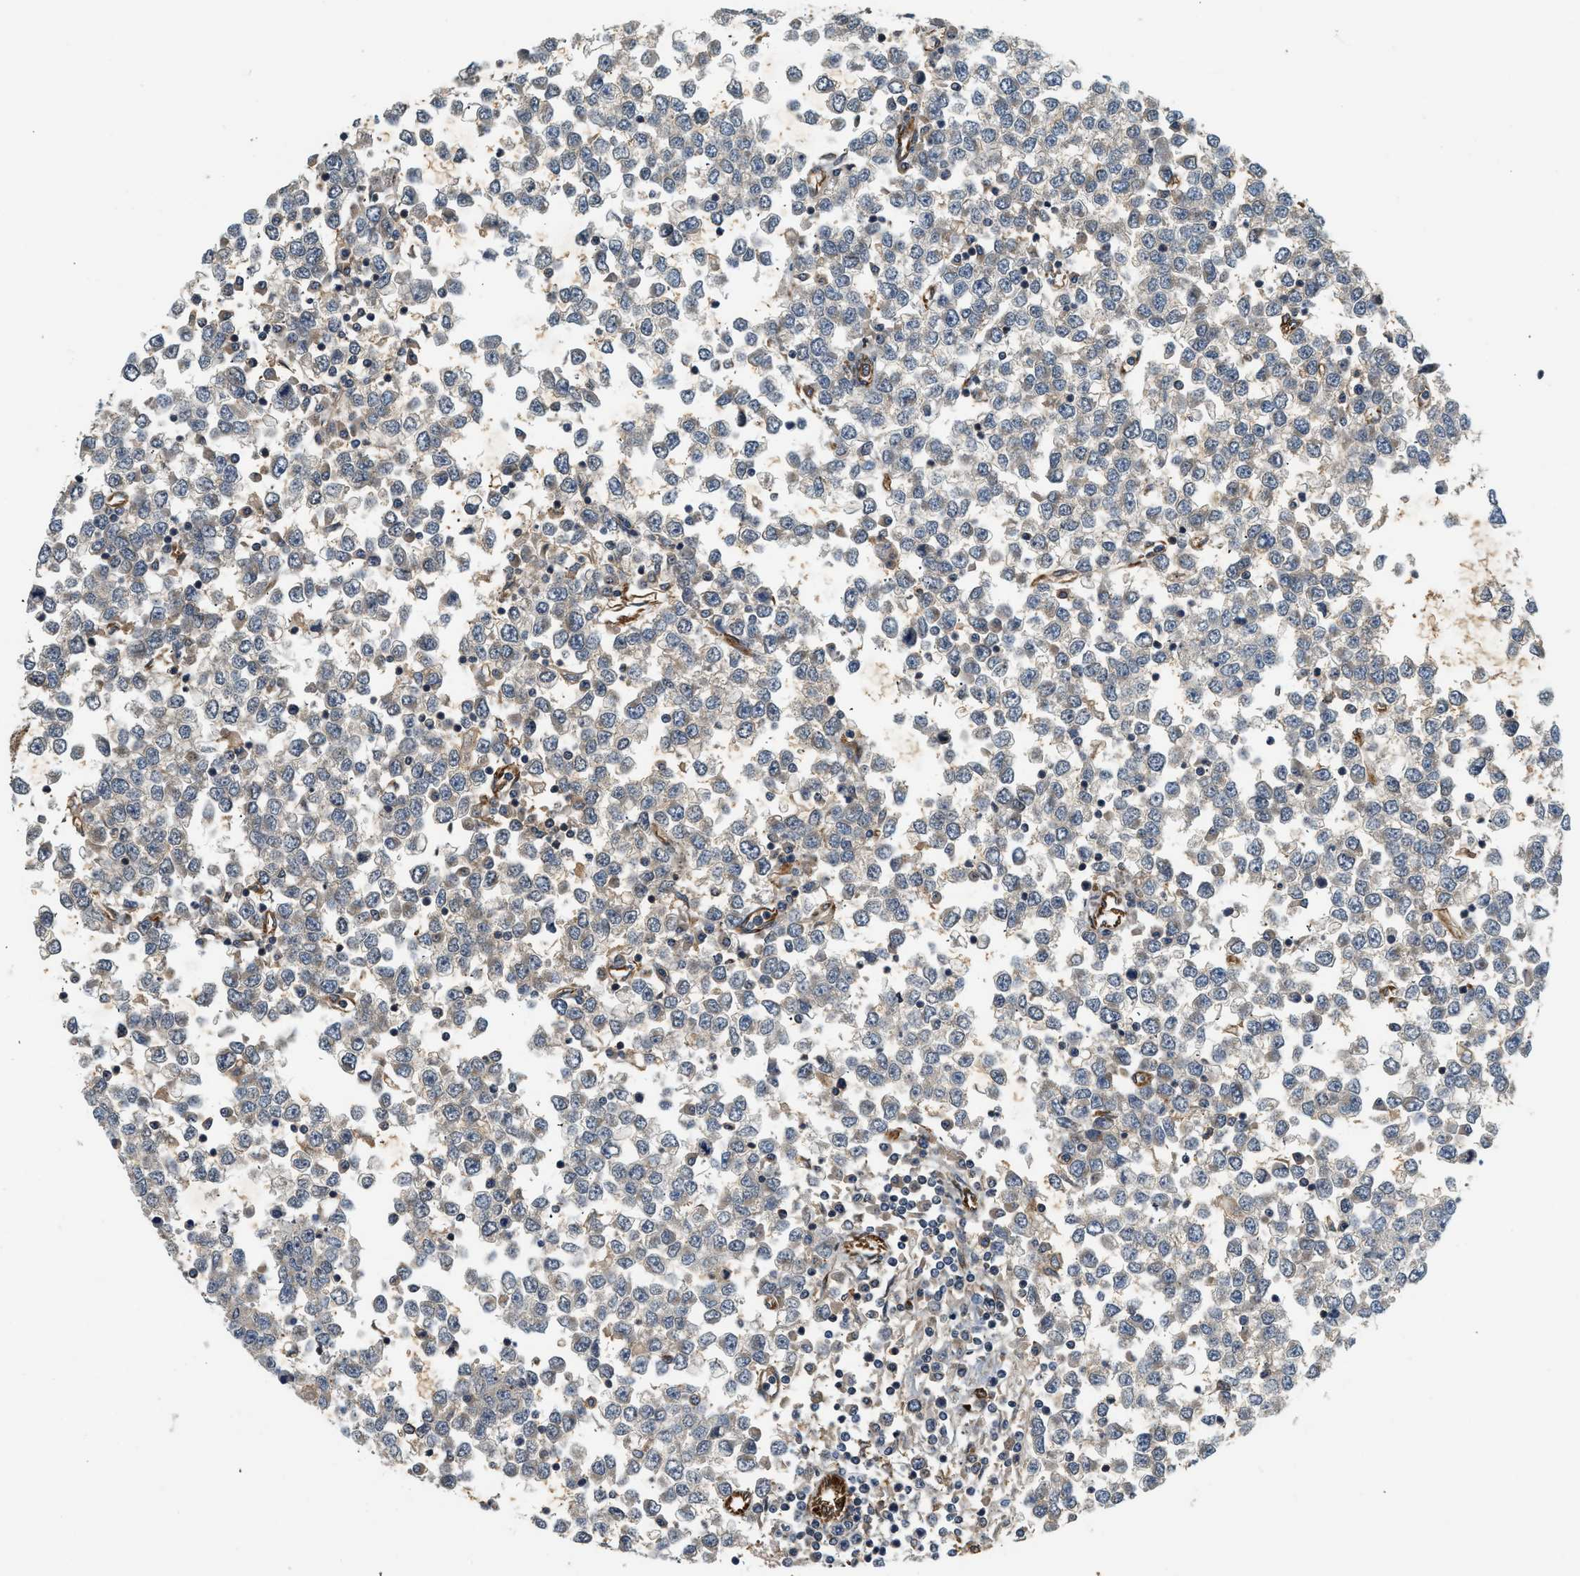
{"staining": {"intensity": "weak", "quantity": "<25%", "location": "cytoplasmic/membranous"}, "tissue": "testis cancer", "cell_type": "Tumor cells", "image_type": "cancer", "snomed": [{"axis": "morphology", "description": "Seminoma, NOS"}, {"axis": "topography", "description": "Testis"}], "caption": "Immunohistochemistry (IHC) histopathology image of neoplastic tissue: testis cancer (seminoma) stained with DAB demonstrates no significant protein staining in tumor cells. Brightfield microscopy of immunohistochemistry (IHC) stained with DAB (brown) and hematoxylin (blue), captured at high magnification.", "gene": "HIP1", "patient": {"sex": "male", "age": 65}}